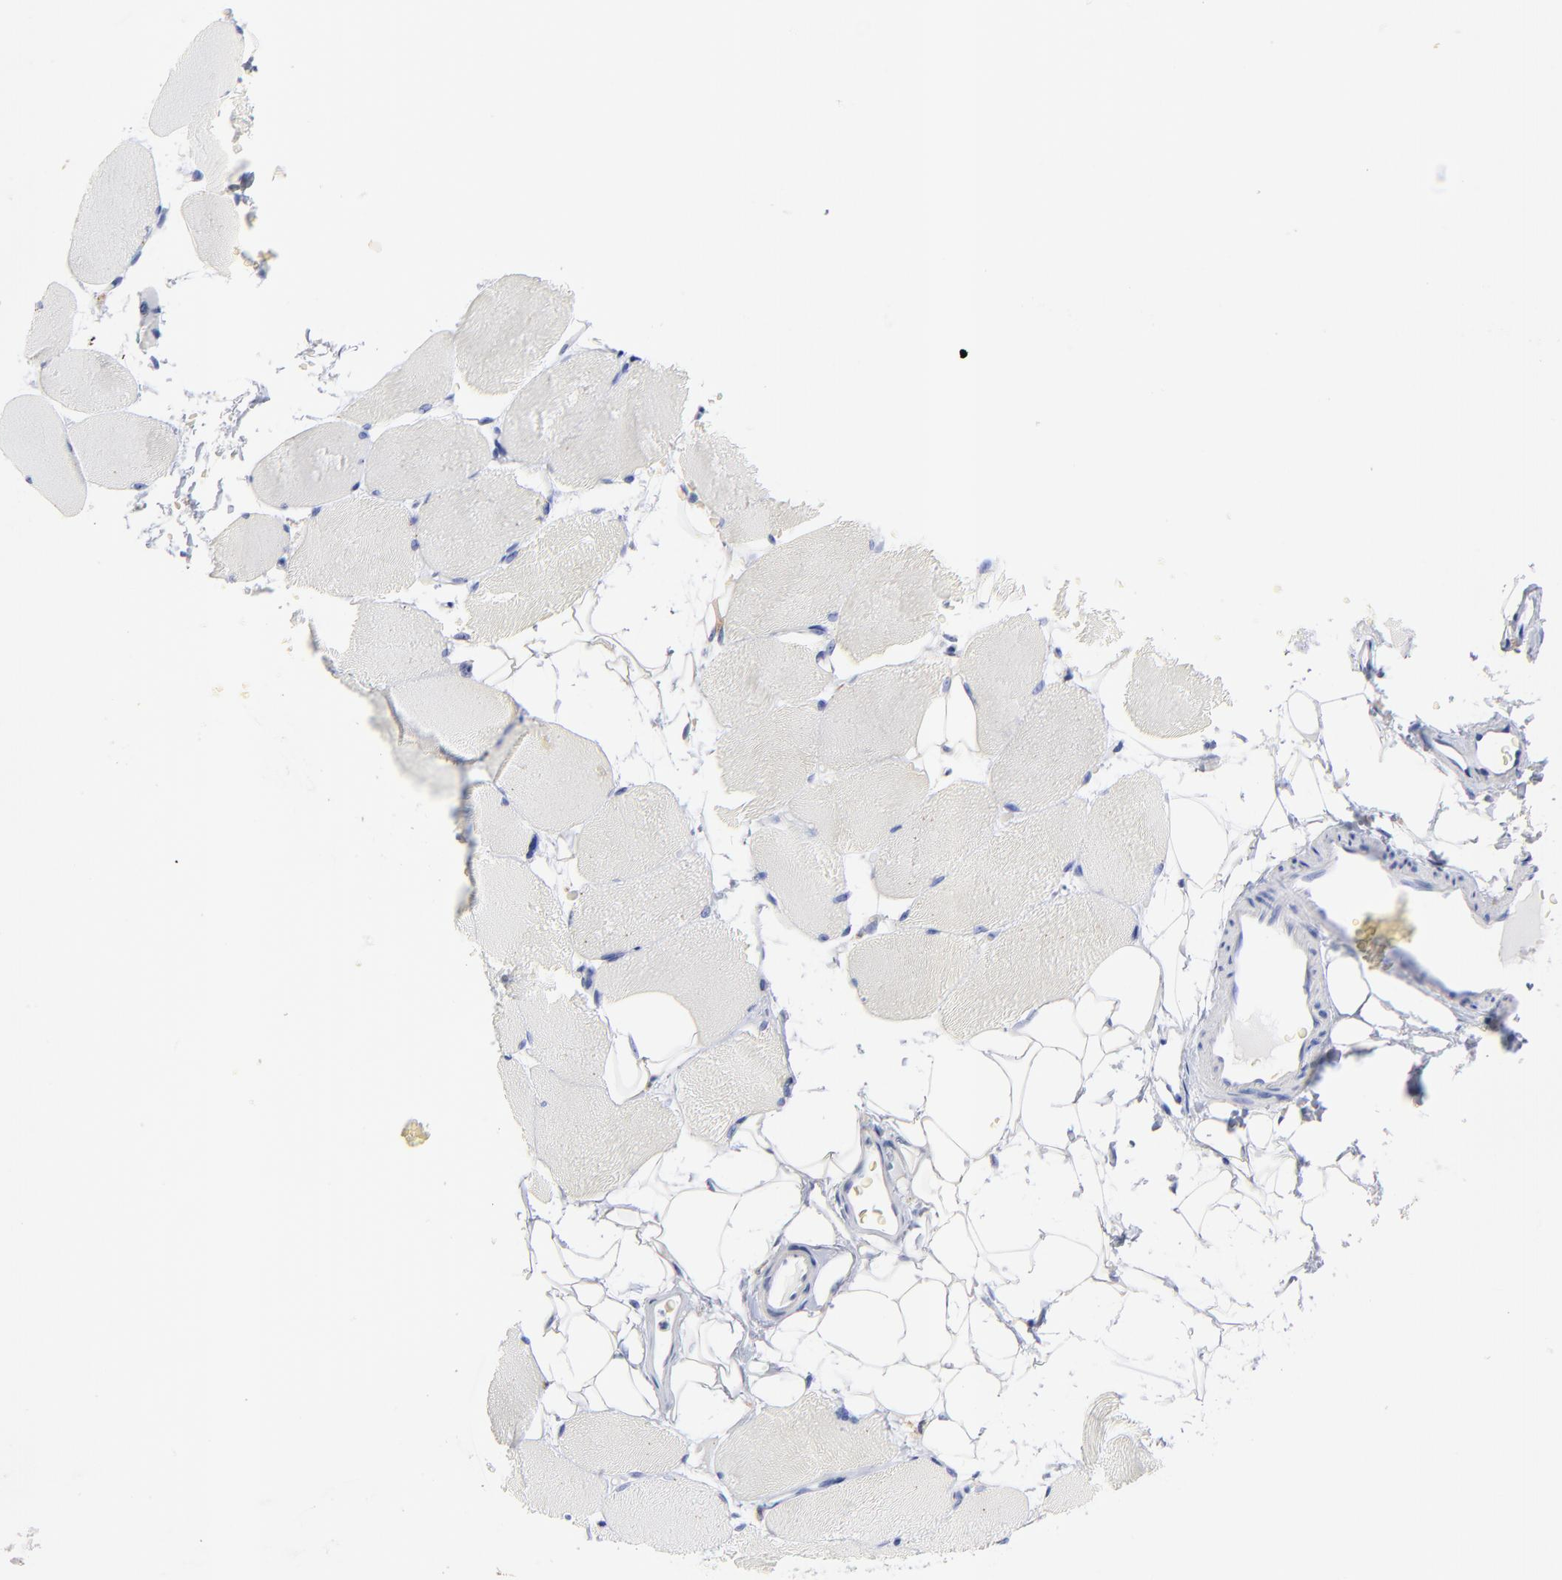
{"staining": {"intensity": "negative", "quantity": "none", "location": "none"}, "tissue": "skeletal muscle", "cell_type": "Myocytes", "image_type": "normal", "snomed": [{"axis": "morphology", "description": "Normal tissue, NOS"}, {"axis": "topography", "description": "Skeletal muscle"}, {"axis": "topography", "description": "Parathyroid gland"}], "caption": "An IHC micrograph of unremarkable skeletal muscle is shown. There is no staining in myocytes of skeletal muscle.", "gene": "CPVL", "patient": {"sex": "female", "age": 37}}